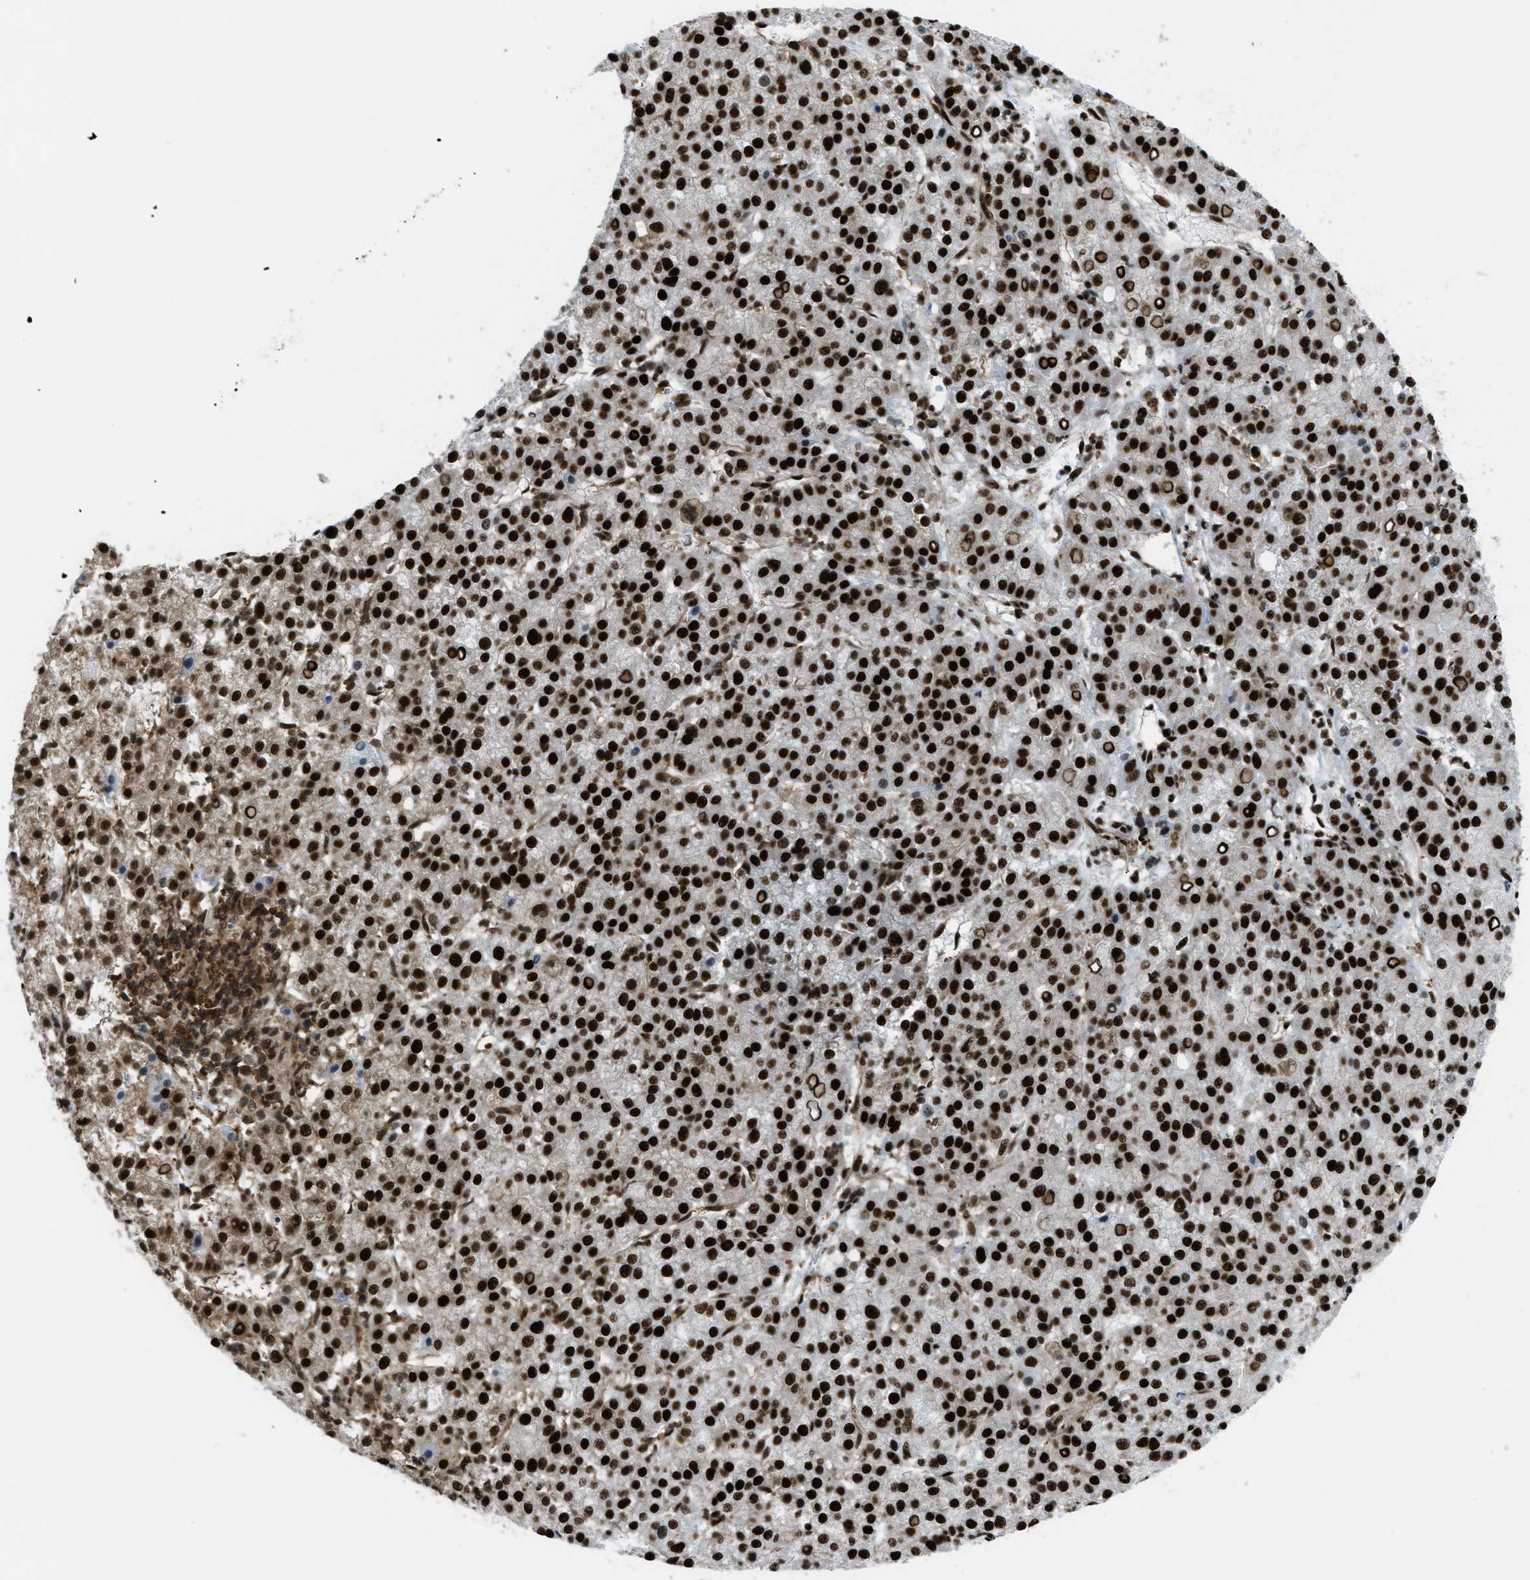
{"staining": {"intensity": "strong", "quantity": ">75%", "location": "nuclear"}, "tissue": "liver cancer", "cell_type": "Tumor cells", "image_type": "cancer", "snomed": [{"axis": "morphology", "description": "Carcinoma, Hepatocellular, NOS"}, {"axis": "topography", "description": "Liver"}], "caption": "Protein staining demonstrates strong nuclear expression in about >75% of tumor cells in liver hepatocellular carcinoma.", "gene": "ZNF207", "patient": {"sex": "female", "age": 58}}